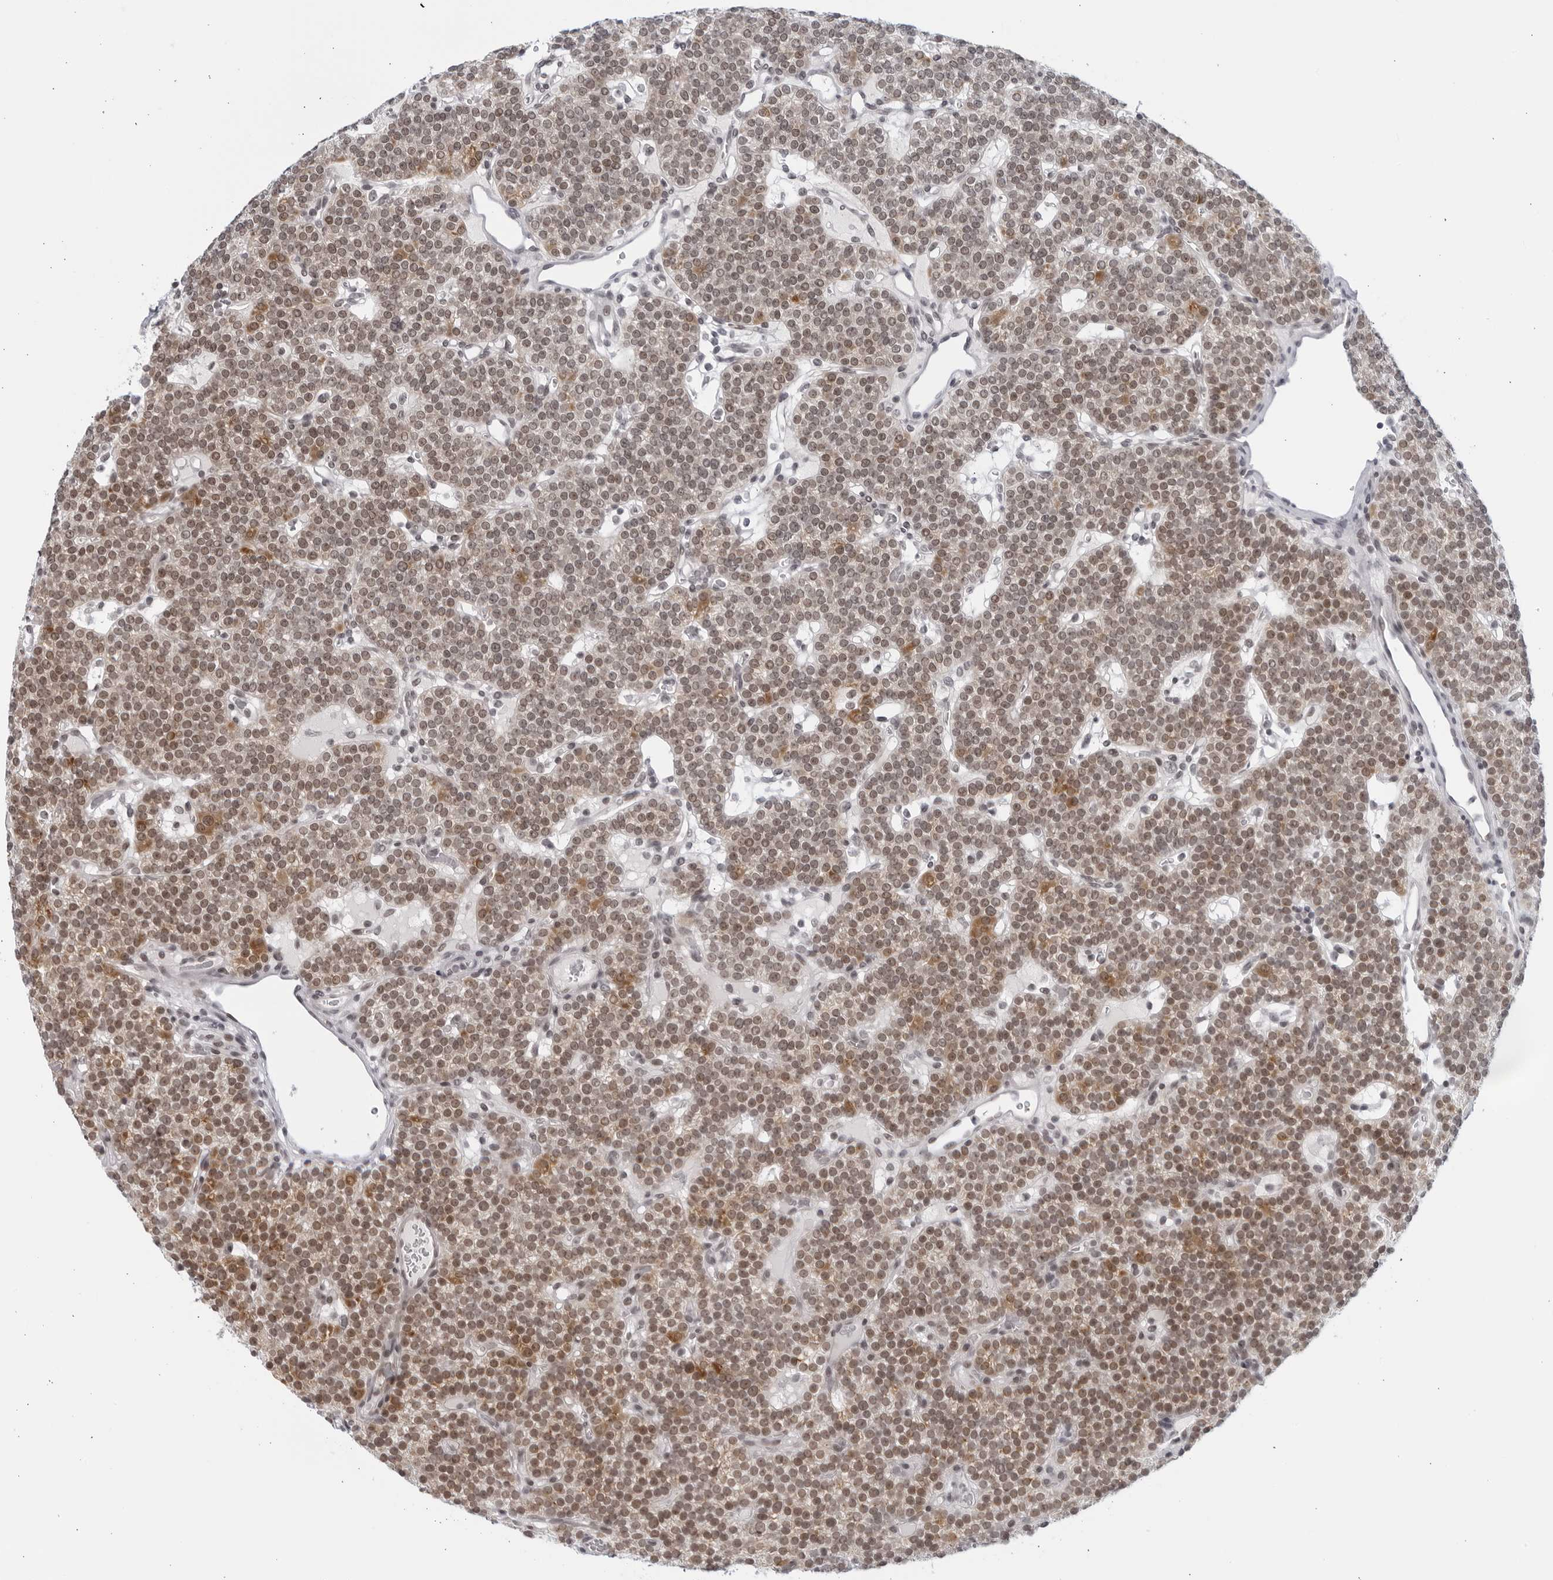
{"staining": {"intensity": "moderate", "quantity": "25%-75%", "location": "cytoplasmic/membranous,nuclear"}, "tissue": "parathyroid gland", "cell_type": "Glandular cells", "image_type": "normal", "snomed": [{"axis": "morphology", "description": "Normal tissue, NOS"}, {"axis": "topography", "description": "Parathyroid gland"}], "caption": "Immunohistochemical staining of unremarkable parathyroid gland displays 25%-75% levels of moderate cytoplasmic/membranous,nuclear protein expression in about 25%-75% of glandular cells.", "gene": "RAB11FIP3", "patient": {"sex": "male", "age": 83}}